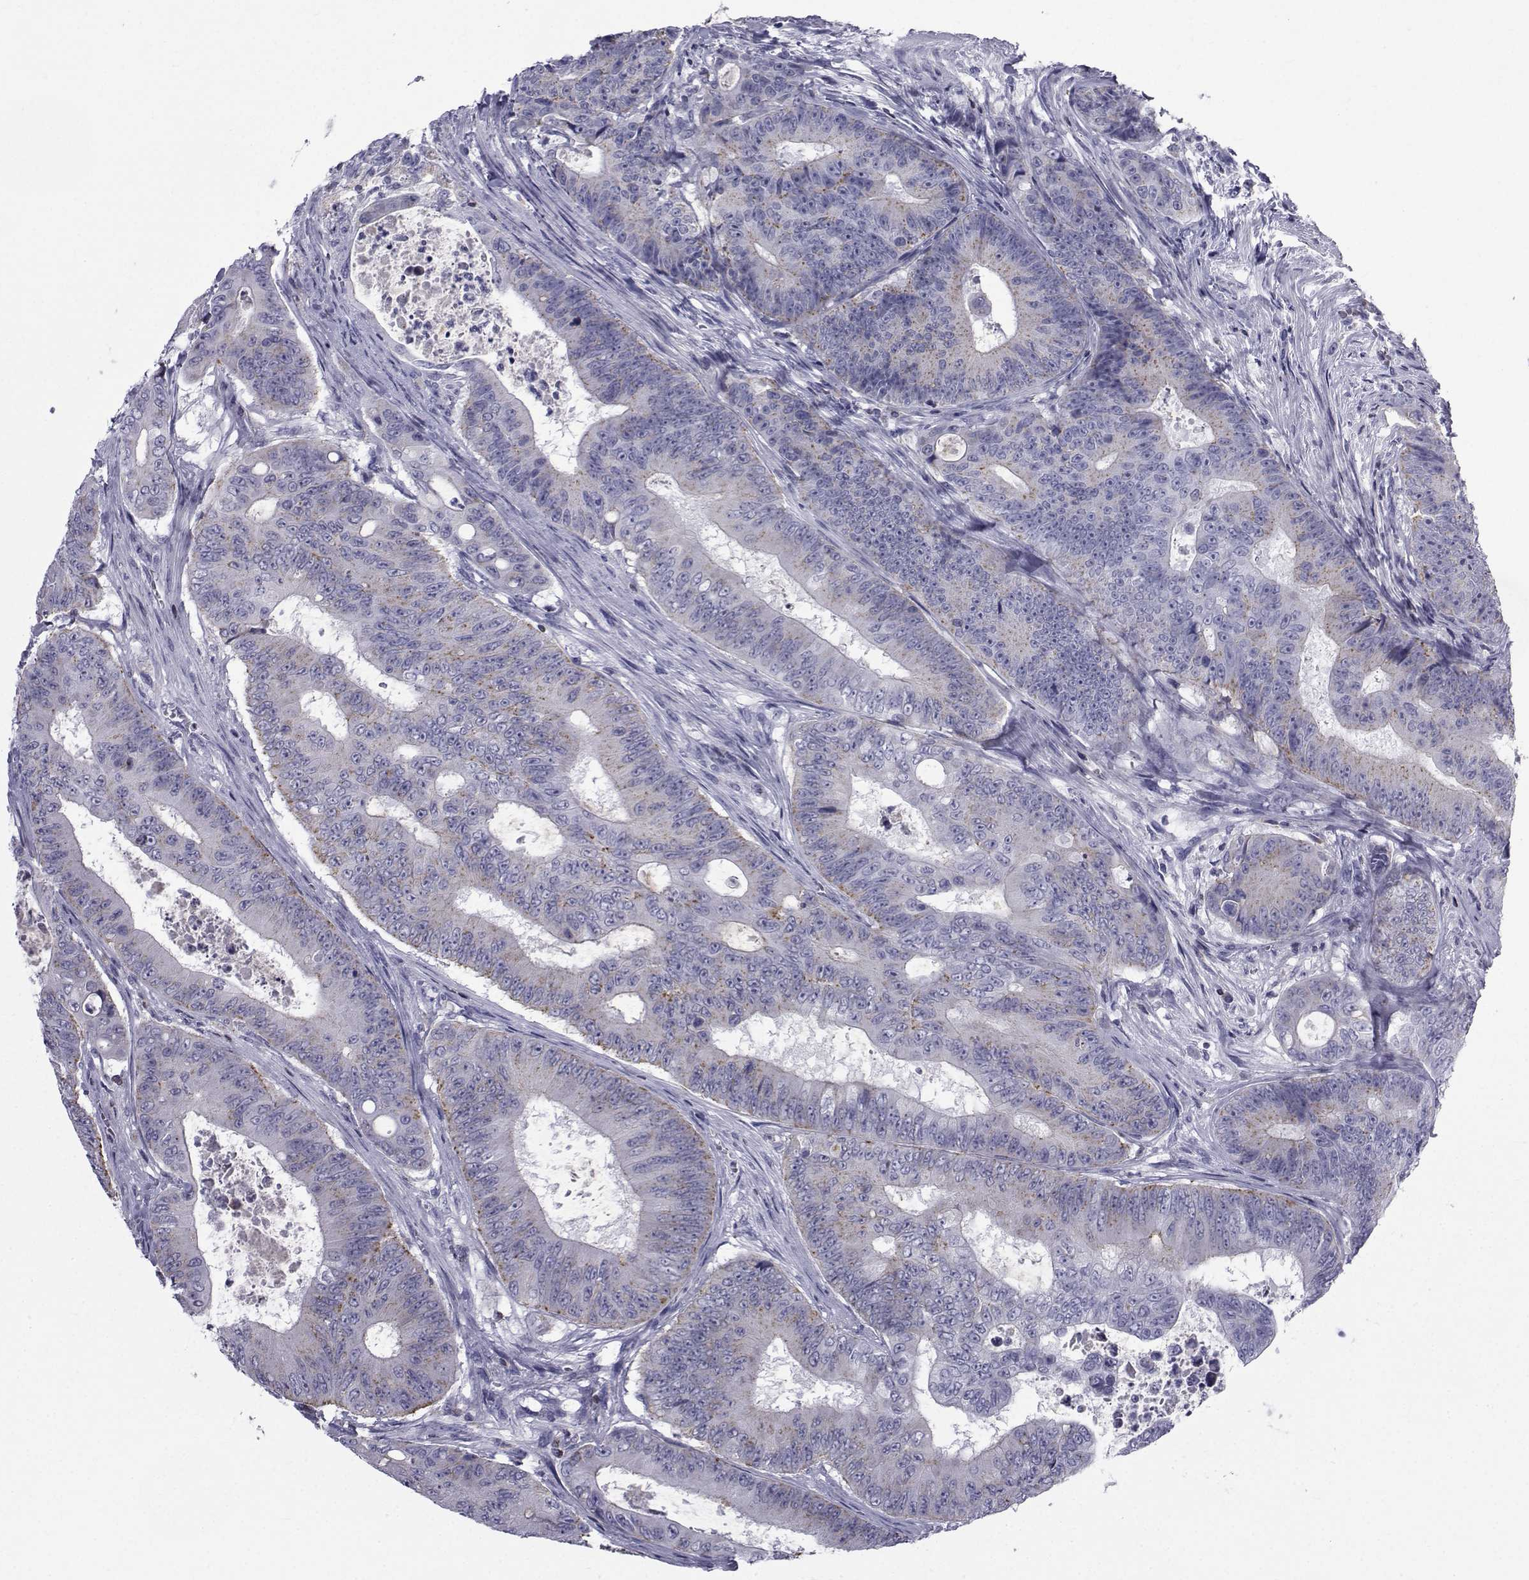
{"staining": {"intensity": "moderate", "quantity": "25%-75%", "location": "cytoplasmic/membranous"}, "tissue": "colorectal cancer", "cell_type": "Tumor cells", "image_type": "cancer", "snomed": [{"axis": "morphology", "description": "Adenocarcinoma, NOS"}, {"axis": "topography", "description": "Colon"}], "caption": "Tumor cells exhibit moderate cytoplasmic/membranous positivity in about 25%-75% of cells in colorectal cancer.", "gene": "PDE6H", "patient": {"sex": "female", "age": 48}}